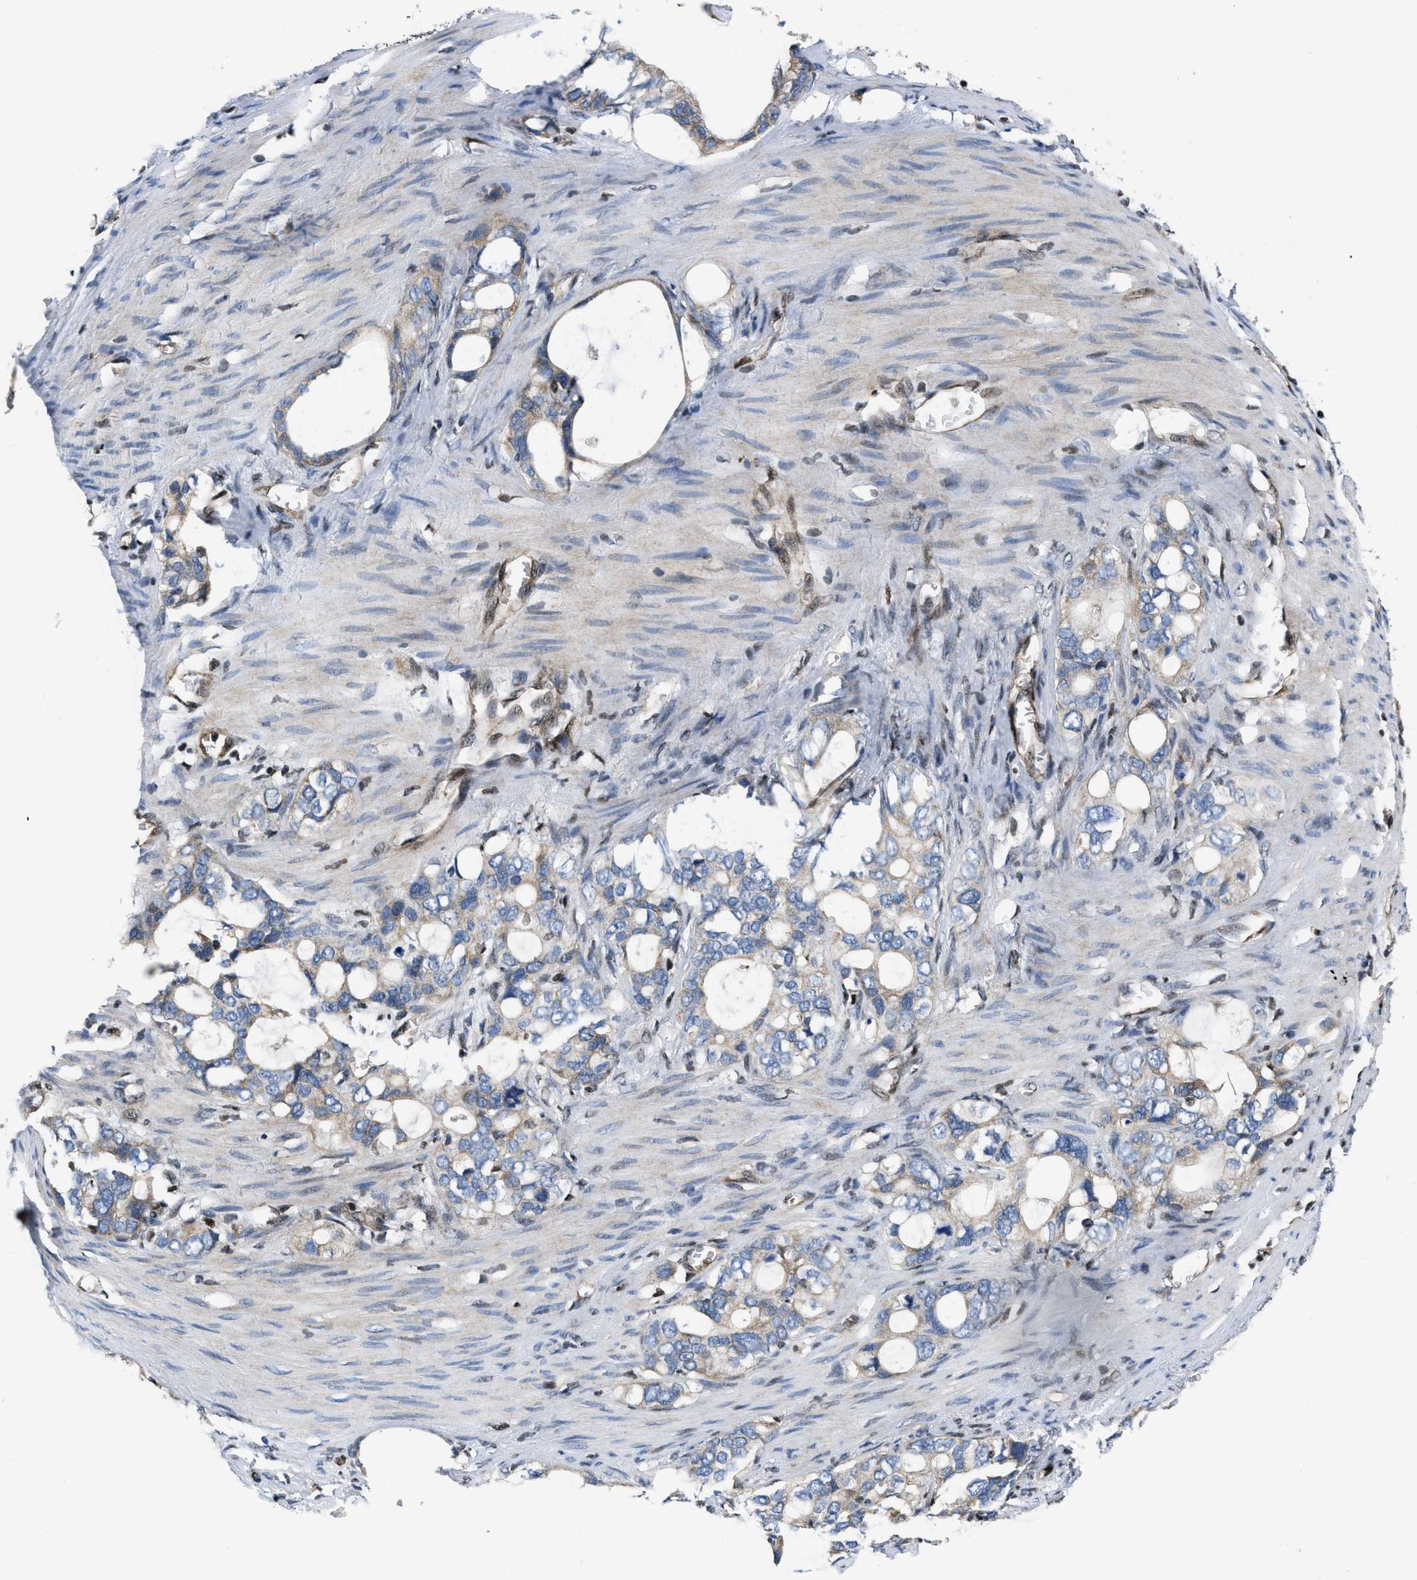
{"staining": {"intensity": "moderate", "quantity": "25%-75%", "location": "cytoplasmic/membranous"}, "tissue": "stomach cancer", "cell_type": "Tumor cells", "image_type": "cancer", "snomed": [{"axis": "morphology", "description": "Adenocarcinoma, NOS"}, {"axis": "topography", "description": "Stomach"}], "caption": "Brown immunohistochemical staining in stomach cancer (adenocarcinoma) exhibits moderate cytoplasmic/membranous positivity in approximately 25%-75% of tumor cells.", "gene": "PPP2CB", "patient": {"sex": "female", "age": 75}}